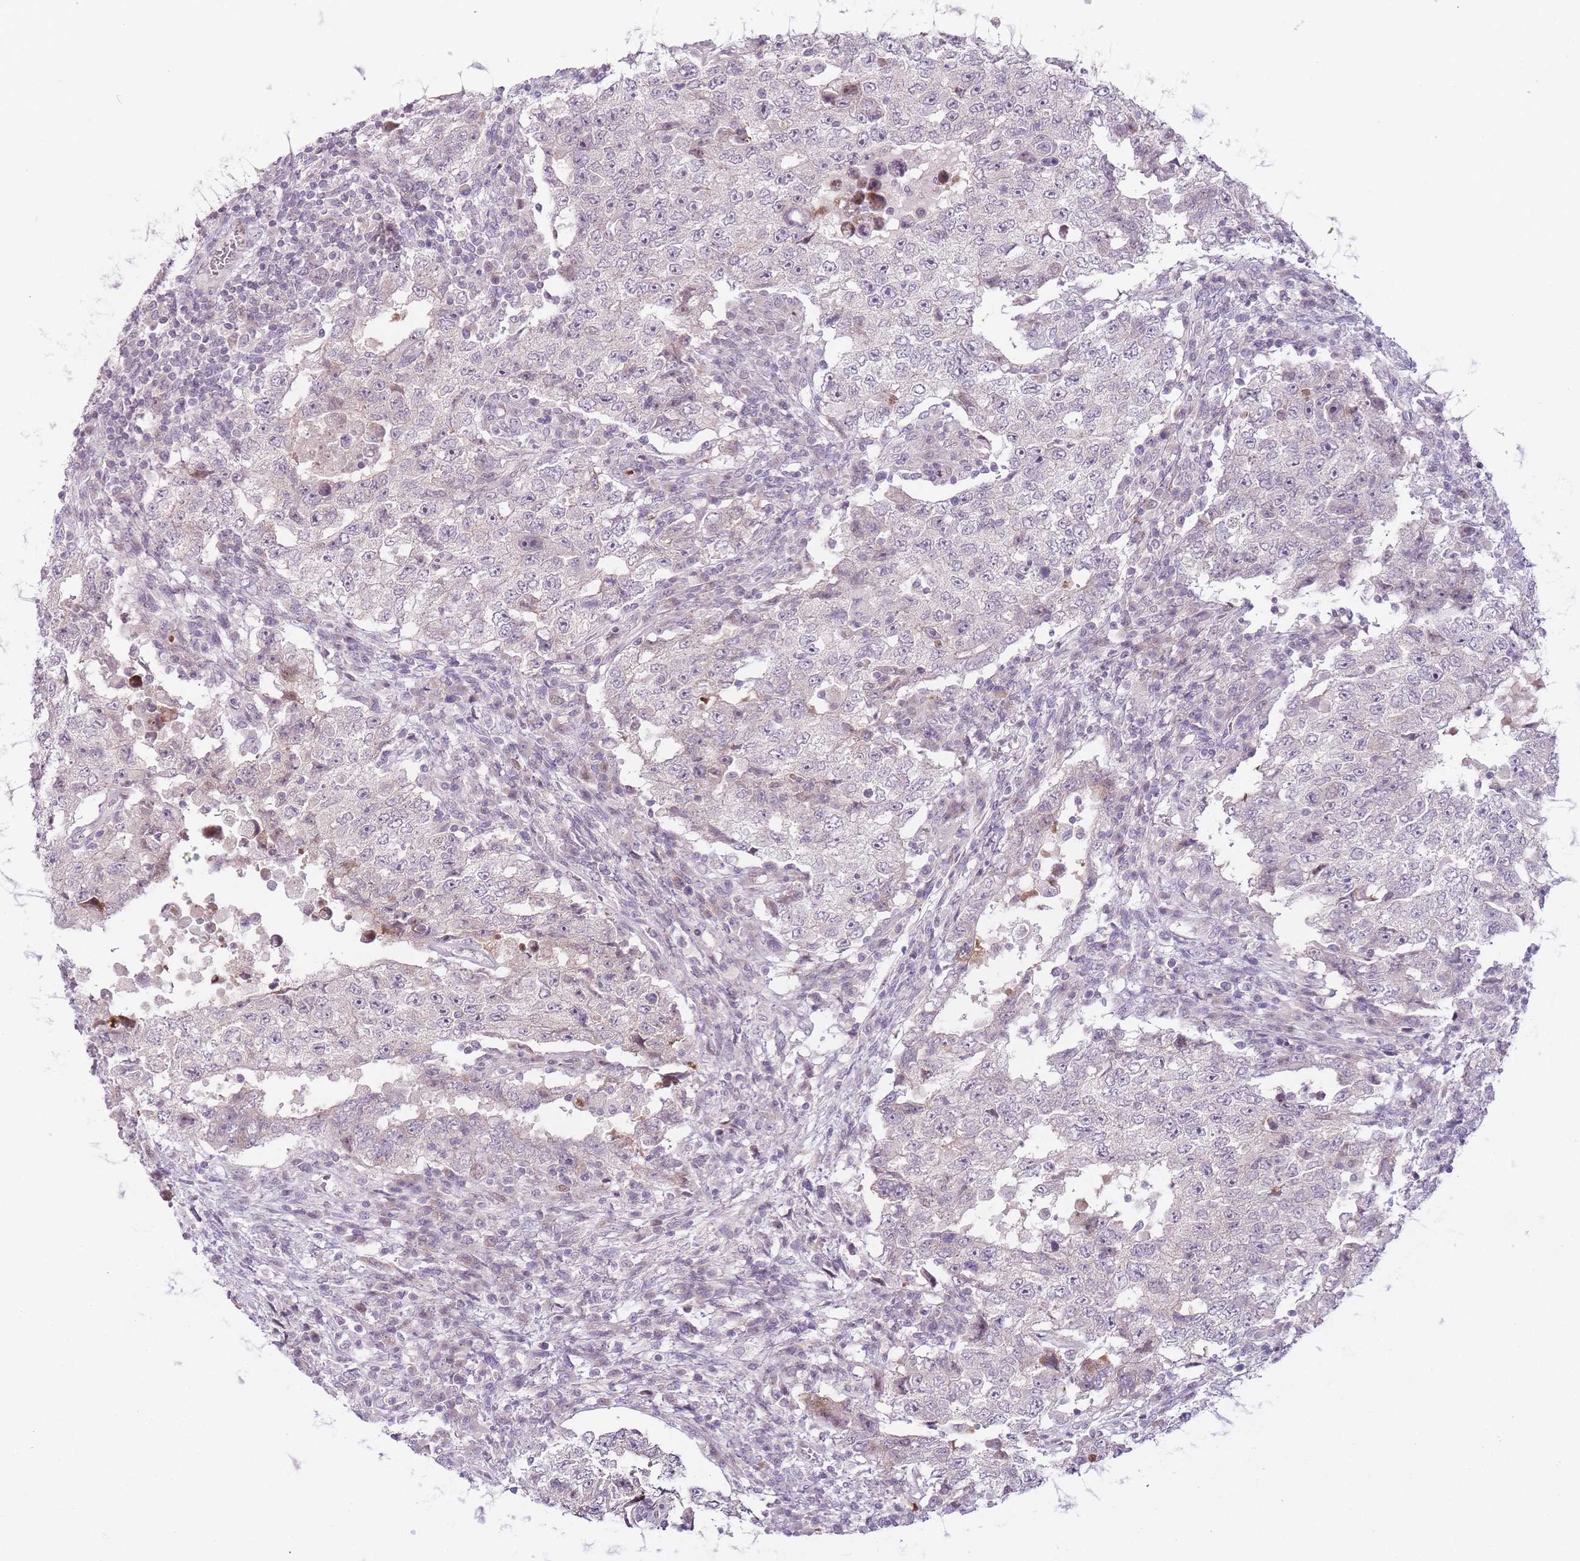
{"staining": {"intensity": "negative", "quantity": "none", "location": "none"}, "tissue": "testis cancer", "cell_type": "Tumor cells", "image_type": "cancer", "snomed": [{"axis": "morphology", "description": "Carcinoma, Embryonal, NOS"}, {"axis": "topography", "description": "Testis"}], "caption": "Tumor cells show no significant staining in embryonal carcinoma (testis).", "gene": "OGG1", "patient": {"sex": "male", "age": 26}}